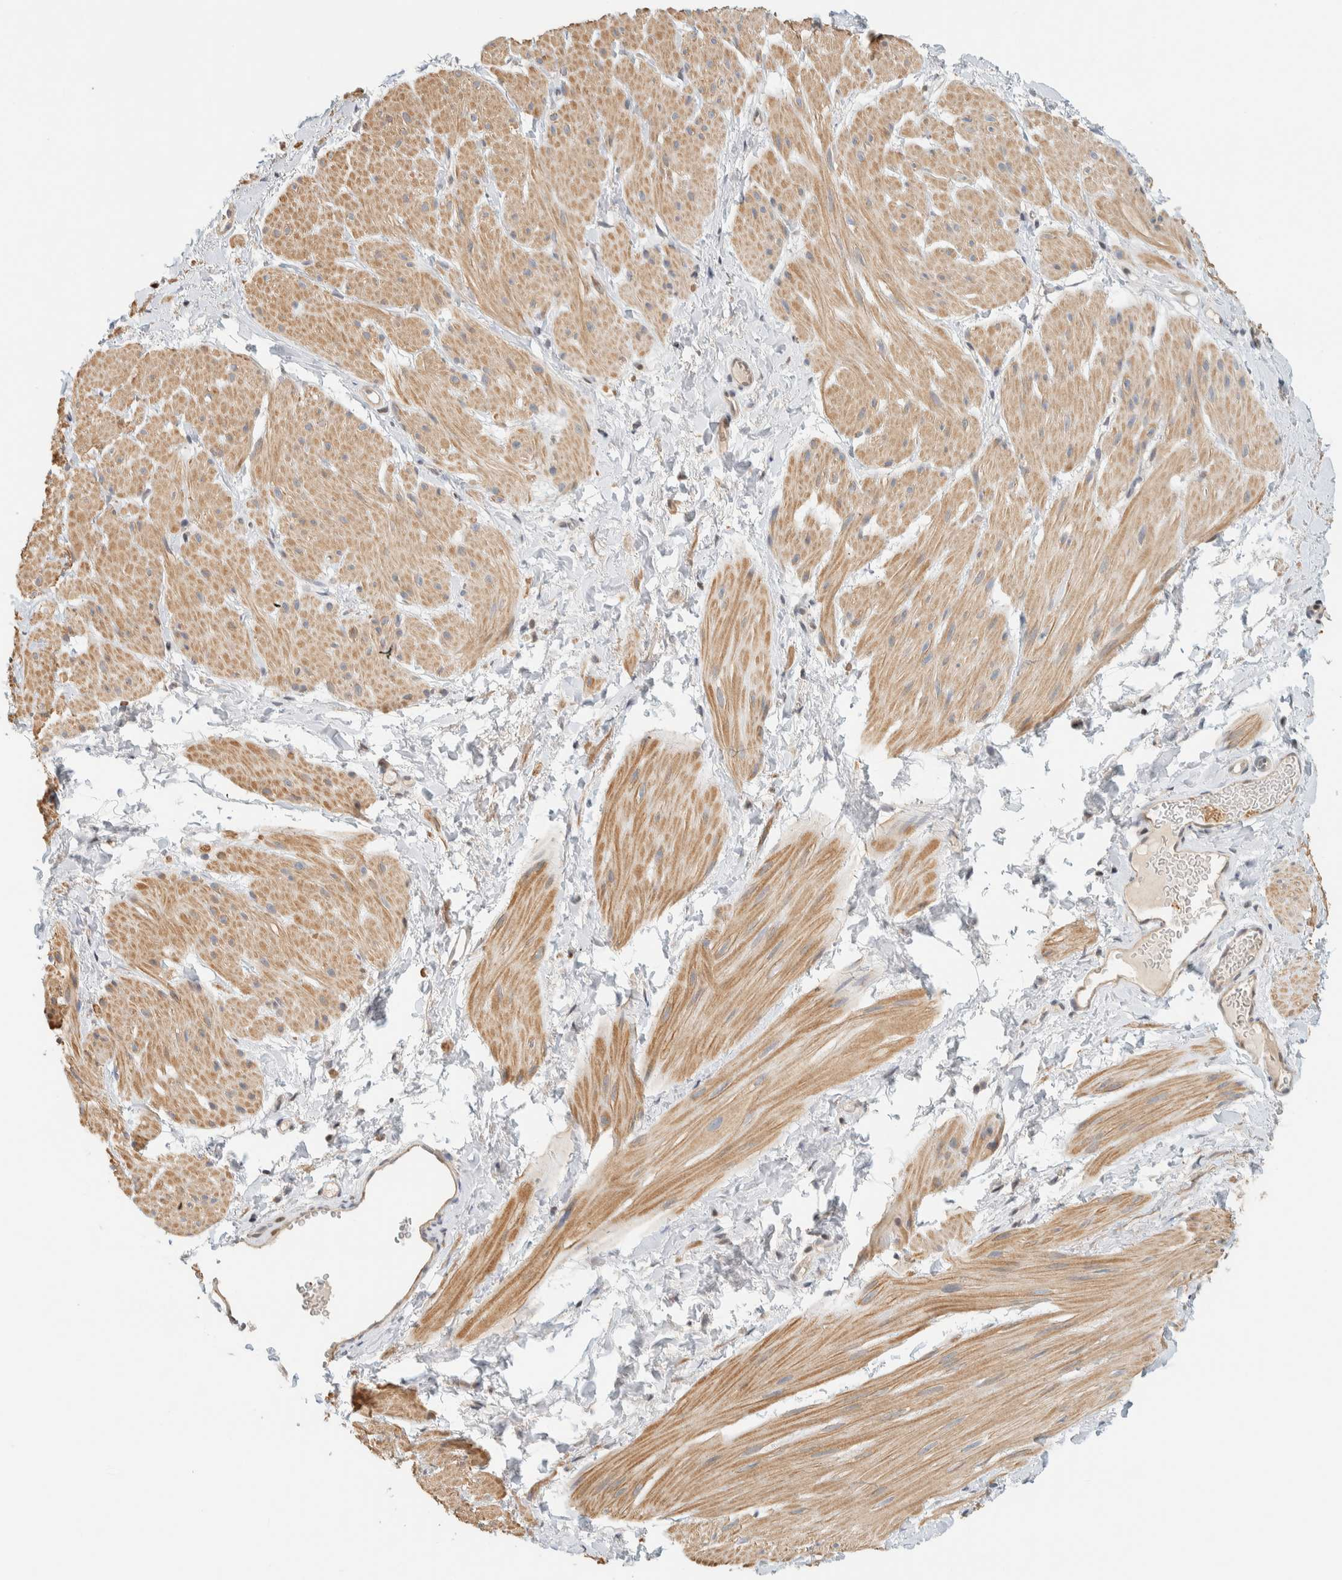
{"staining": {"intensity": "weak", "quantity": ">75%", "location": "cytoplasmic/membranous"}, "tissue": "smooth muscle", "cell_type": "Smooth muscle cells", "image_type": "normal", "snomed": [{"axis": "morphology", "description": "Normal tissue, NOS"}, {"axis": "topography", "description": "Smooth muscle"}], "caption": "Immunohistochemistry (IHC) (DAB) staining of benign smooth muscle exhibits weak cytoplasmic/membranous protein positivity in about >75% of smooth muscle cells. The staining was performed using DAB to visualize the protein expression in brown, while the nuclei were stained in blue with hematoxylin (Magnification: 20x).", "gene": "ARFGEF1", "patient": {"sex": "male", "age": 16}}